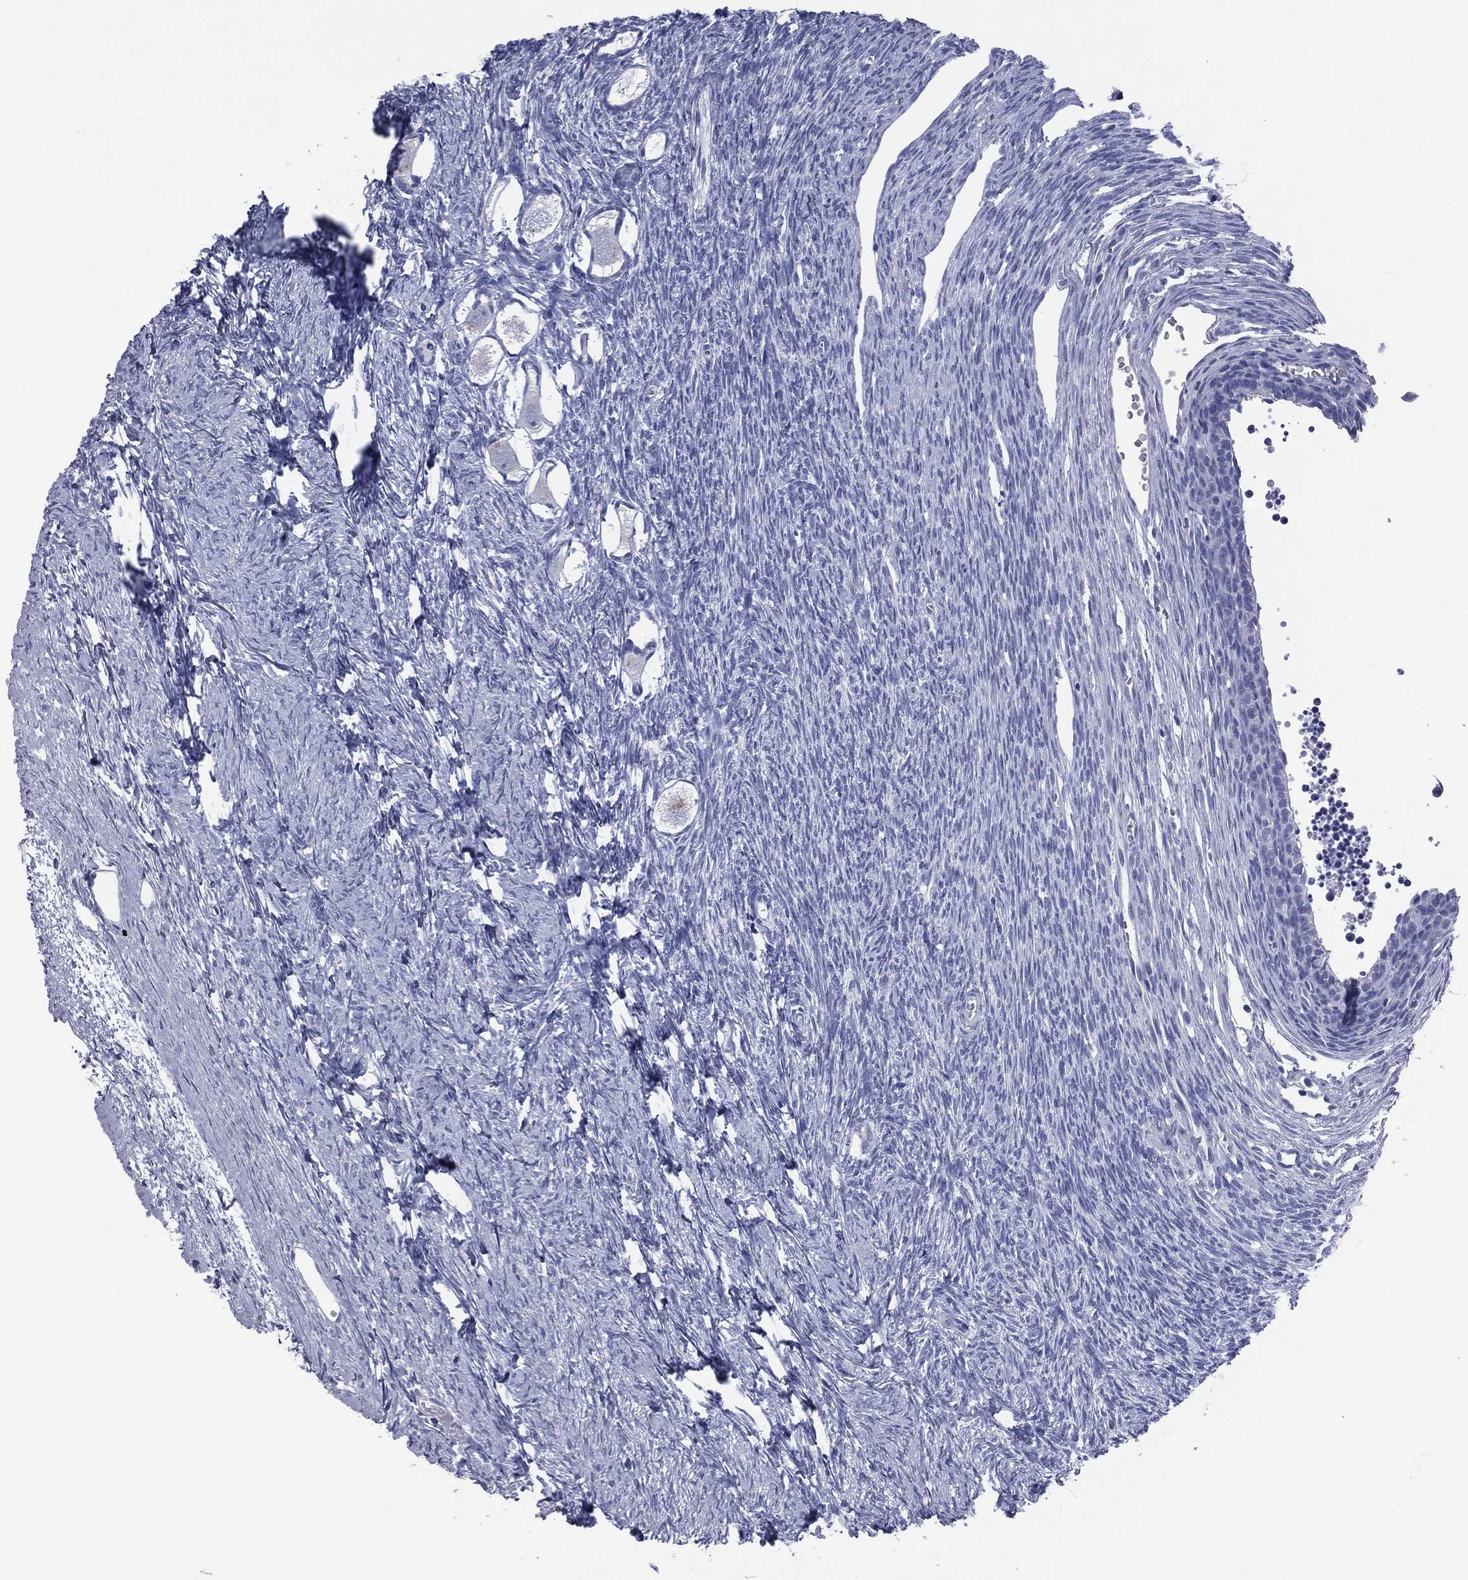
{"staining": {"intensity": "negative", "quantity": "none", "location": "none"}, "tissue": "ovary", "cell_type": "Follicle cells", "image_type": "normal", "snomed": [{"axis": "morphology", "description": "Normal tissue, NOS"}, {"axis": "topography", "description": "Ovary"}], "caption": "Immunohistochemistry of unremarkable human ovary demonstrates no positivity in follicle cells.", "gene": "MLN", "patient": {"sex": "female", "age": 27}}